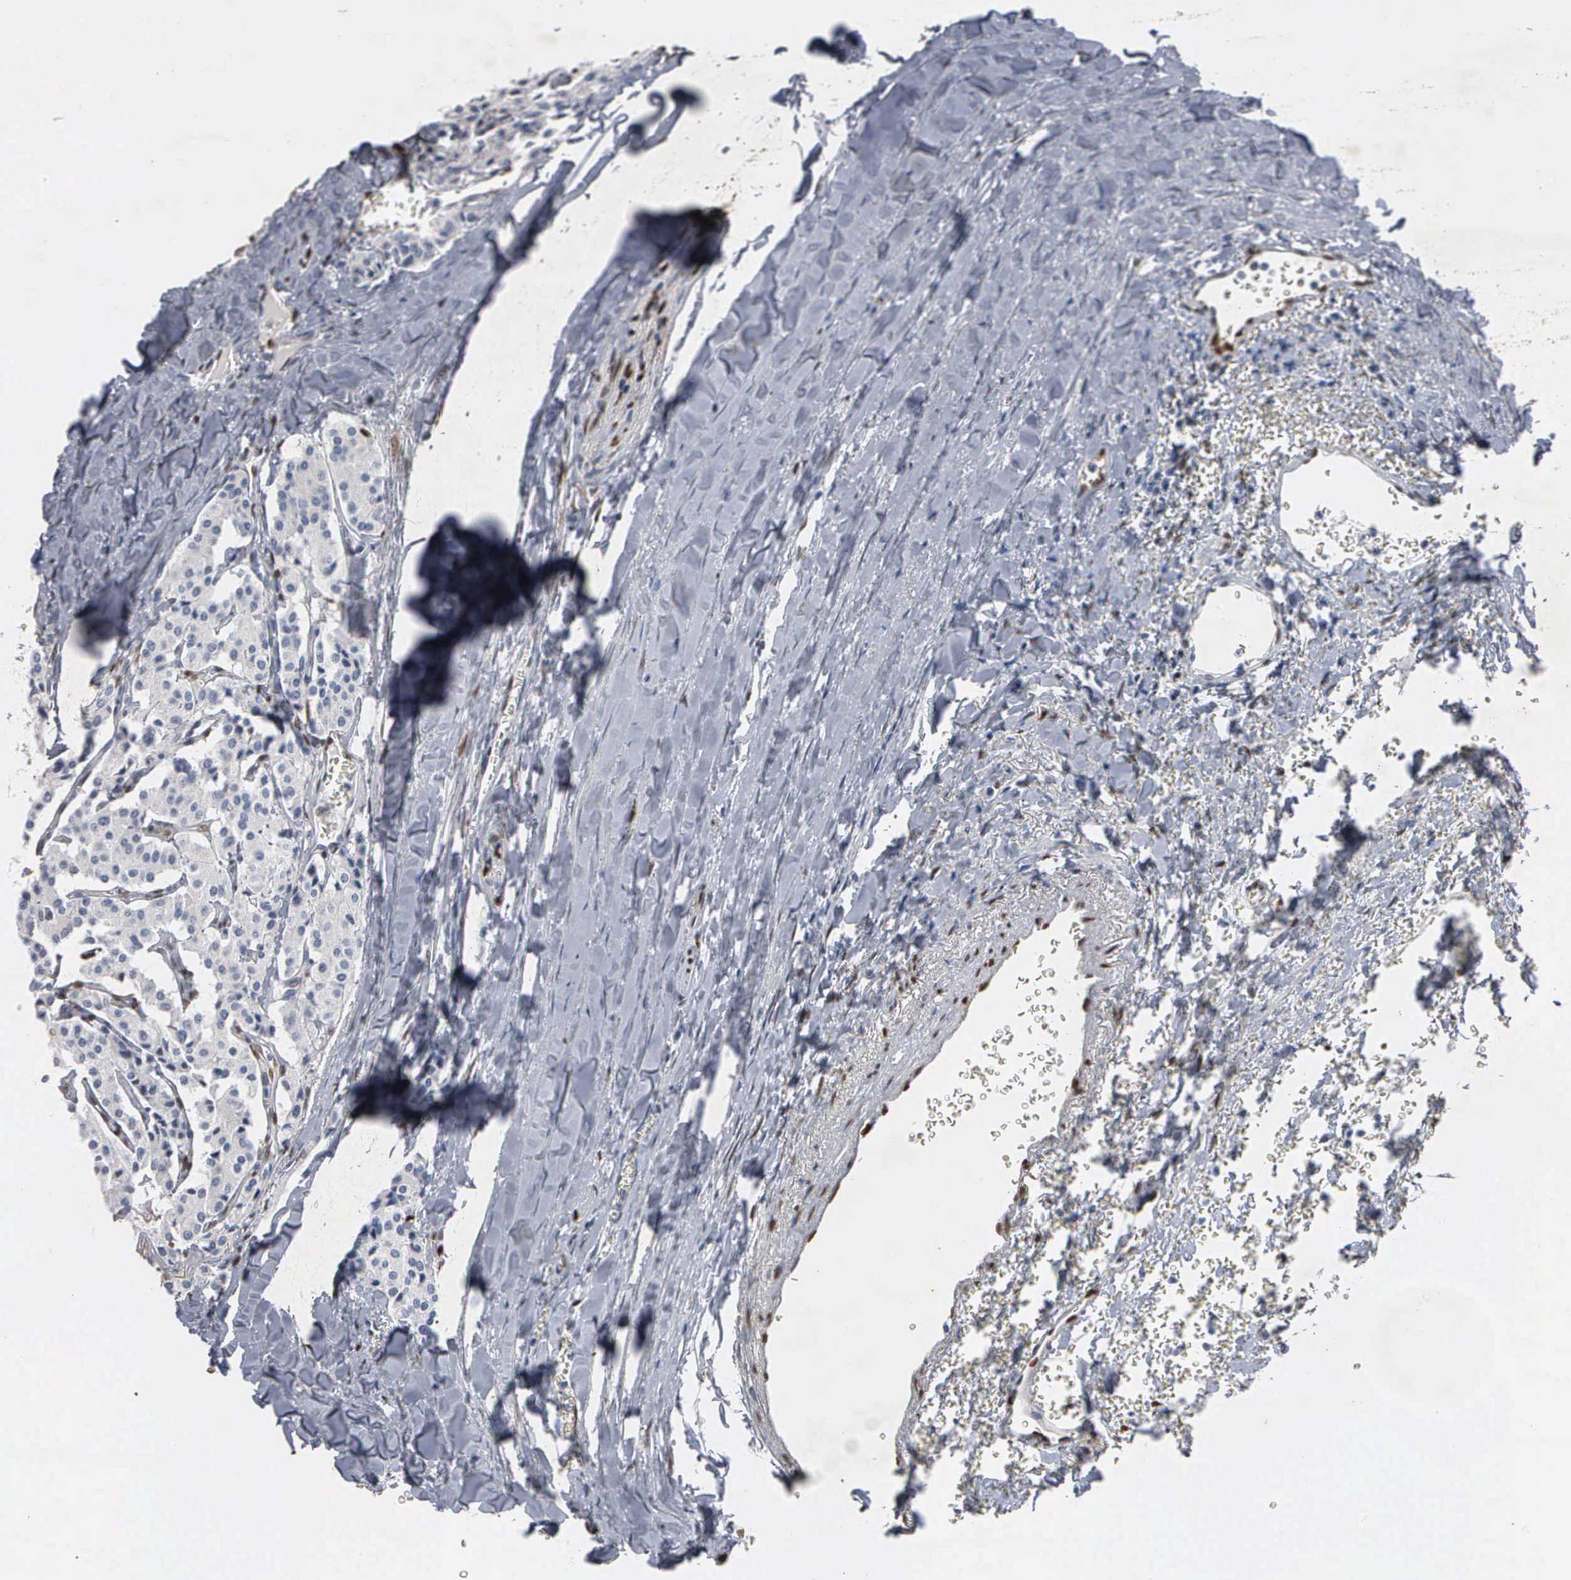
{"staining": {"intensity": "negative", "quantity": "none", "location": "none"}, "tissue": "carcinoid", "cell_type": "Tumor cells", "image_type": "cancer", "snomed": [{"axis": "morphology", "description": "Carcinoid, malignant, NOS"}, {"axis": "topography", "description": "Bronchus"}], "caption": "An IHC image of carcinoid is shown. There is no staining in tumor cells of carcinoid. Brightfield microscopy of immunohistochemistry stained with DAB (brown) and hematoxylin (blue), captured at high magnification.", "gene": "FGF2", "patient": {"sex": "male", "age": 55}}